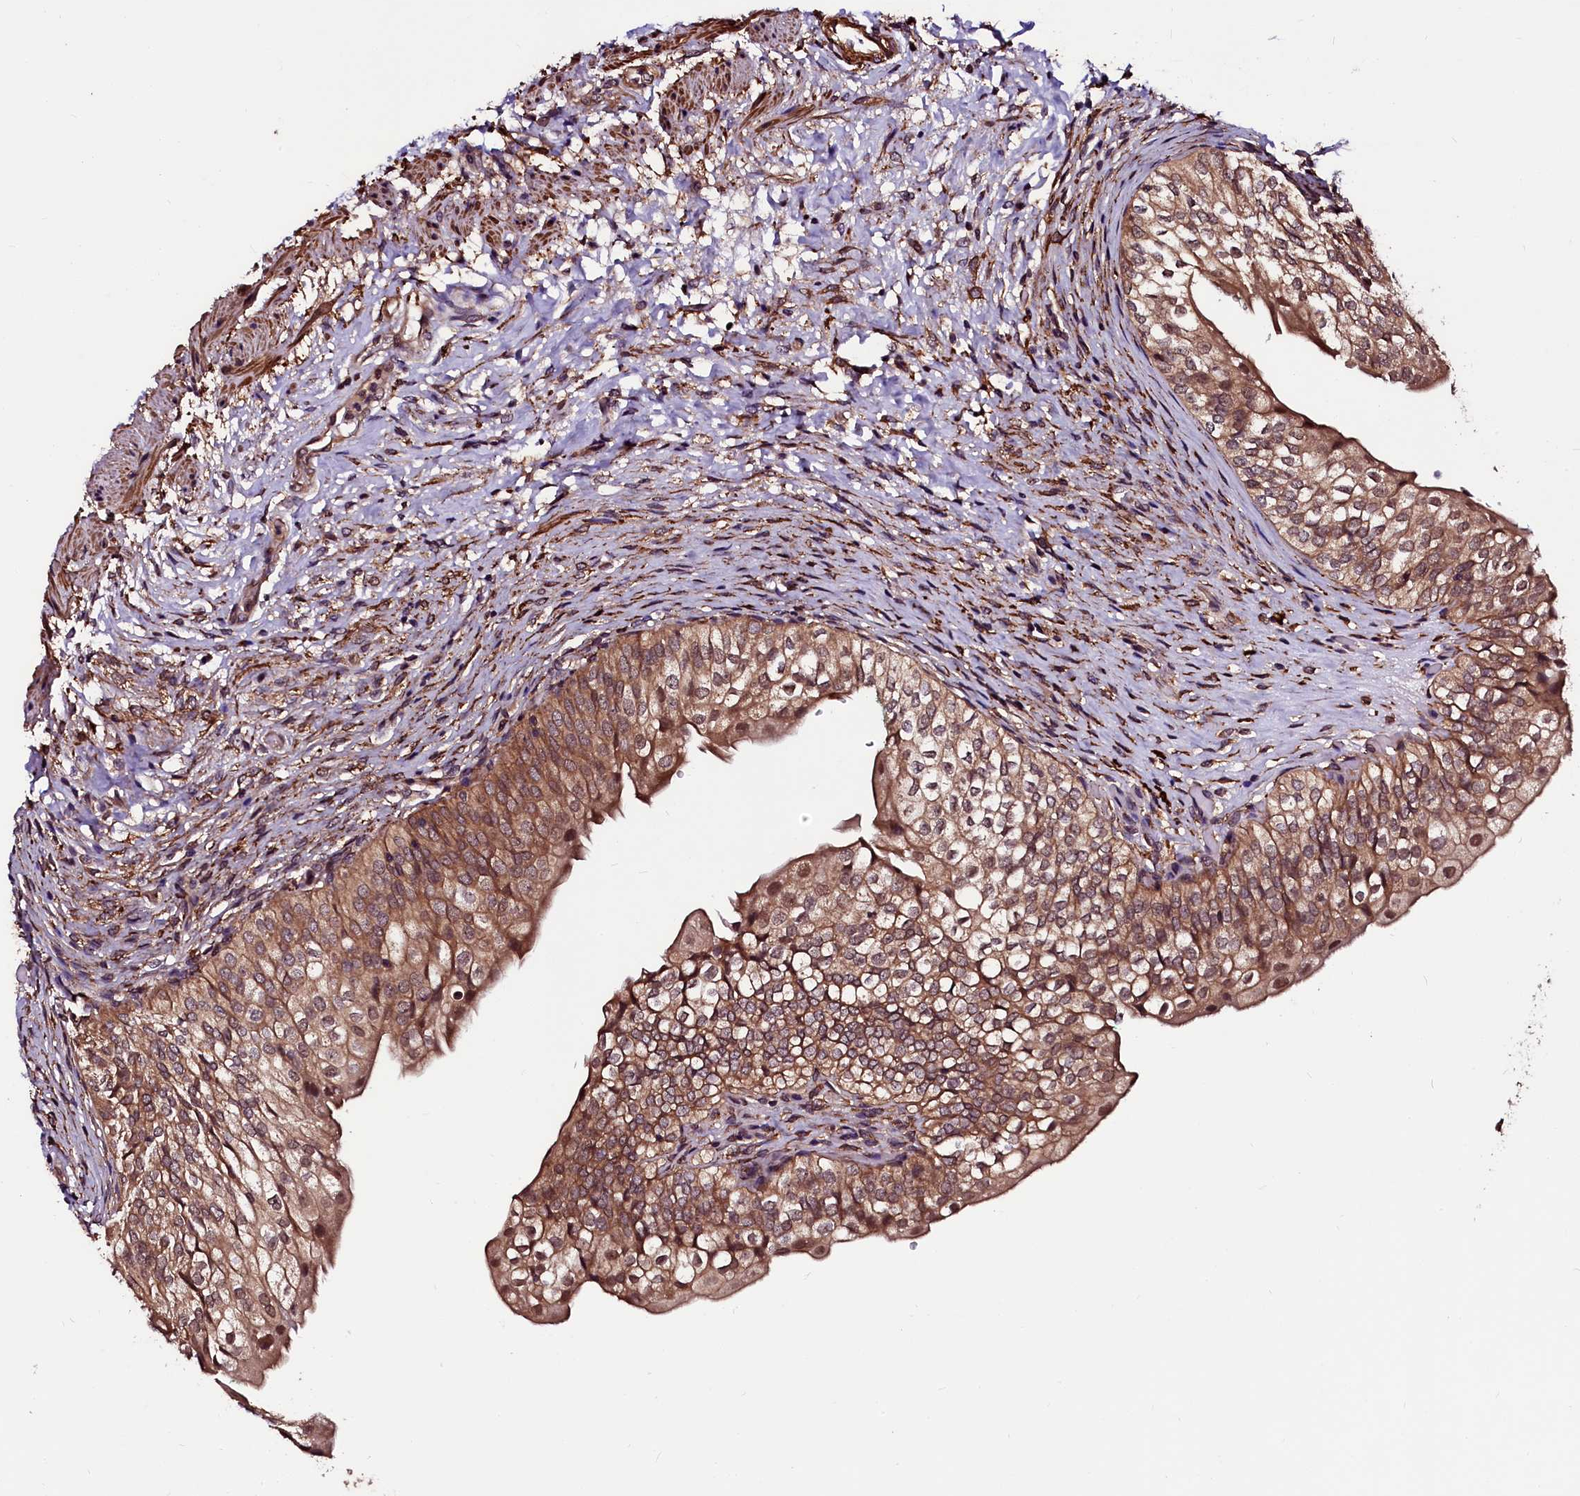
{"staining": {"intensity": "moderate", "quantity": ">75%", "location": "cytoplasmic/membranous,nuclear"}, "tissue": "urinary bladder", "cell_type": "Urothelial cells", "image_type": "normal", "snomed": [{"axis": "morphology", "description": "Normal tissue, NOS"}, {"axis": "topography", "description": "Urinary bladder"}], "caption": "This histopathology image exhibits IHC staining of benign urinary bladder, with medium moderate cytoplasmic/membranous,nuclear expression in about >75% of urothelial cells.", "gene": "N4BP1", "patient": {"sex": "male", "age": 55}}